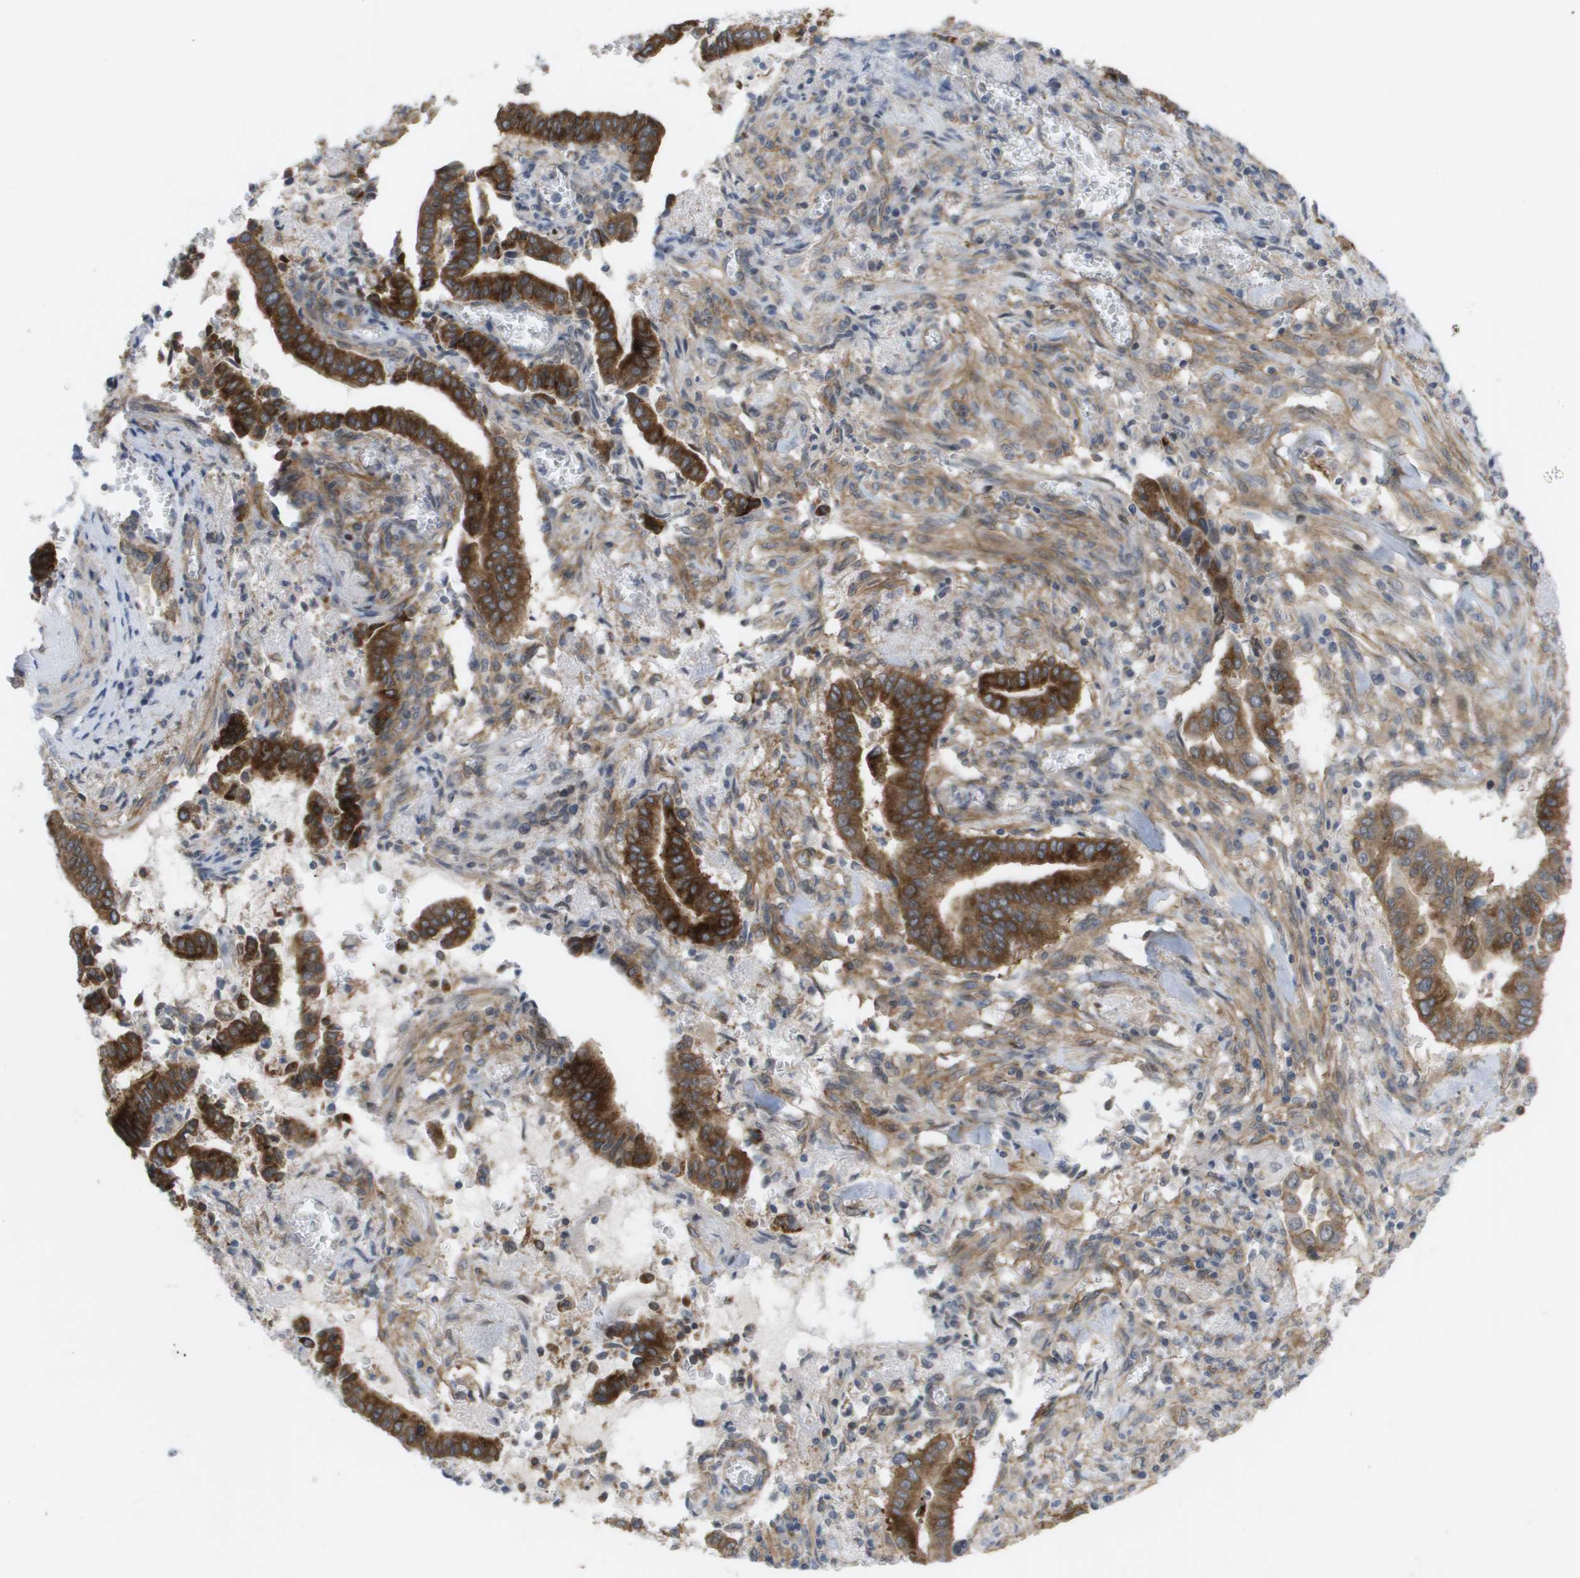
{"staining": {"intensity": "strong", "quantity": ">75%", "location": "cytoplasmic/membranous"}, "tissue": "cervical cancer", "cell_type": "Tumor cells", "image_type": "cancer", "snomed": [{"axis": "morphology", "description": "Adenocarcinoma, NOS"}, {"axis": "topography", "description": "Cervix"}], "caption": "High-power microscopy captured an IHC histopathology image of adenocarcinoma (cervical), revealing strong cytoplasmic/membranous positivity in approximately >75% of tumor cells.", "gene": "MTARC2", "patient": {"sex": "female", "age": 44}}